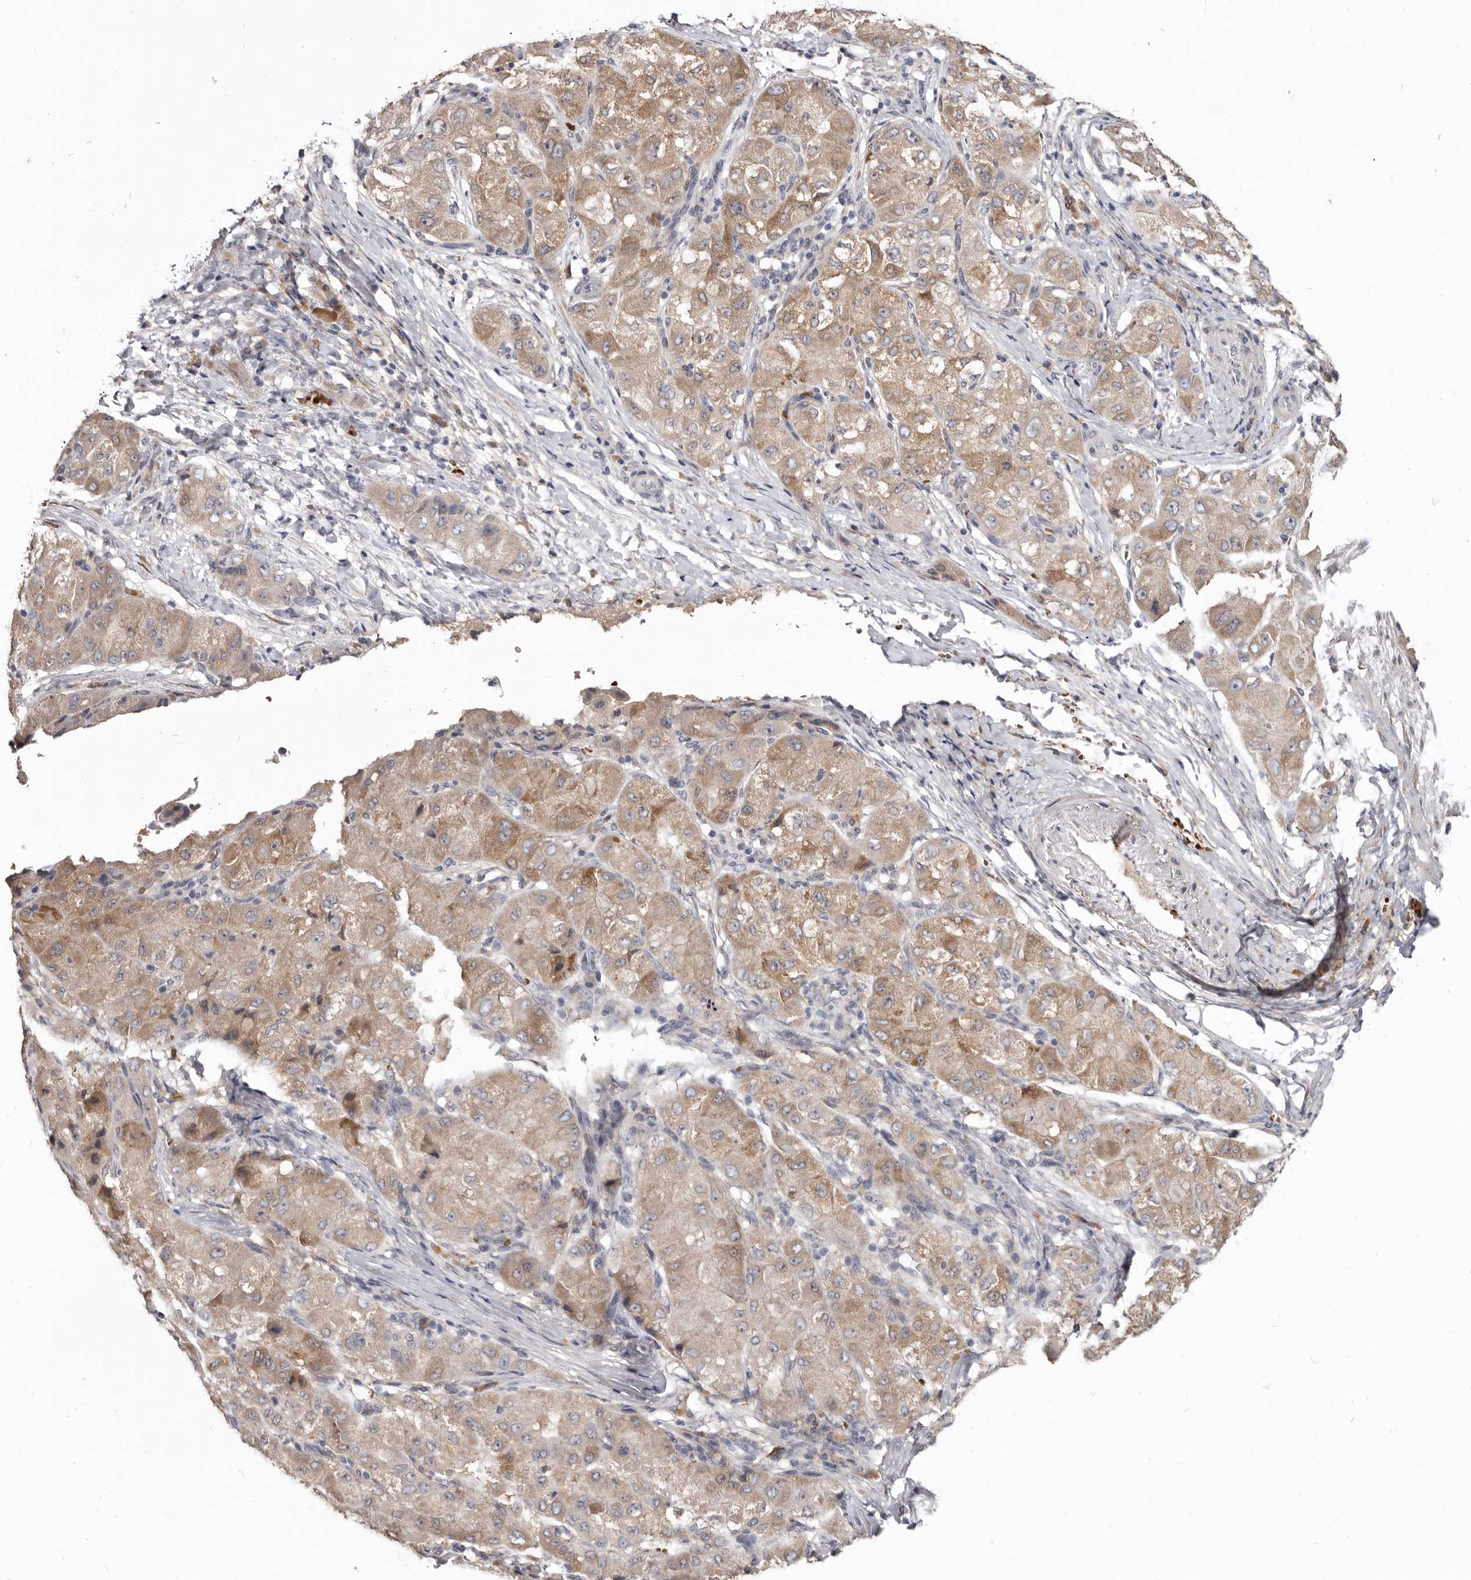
{"staining": {"intensity": "moderate", "quantity": ">75%", "location": "cytoplasmic/membranous"}, "tissue": "liver cancer", "cell_type": "Tumor cells", "image_type": "cancer", "snomed": [{"axis": "morphology", "description": "Carcinoma, Hepatocellular, NOS"}, {"axis": "topography", "description": "Liver"}], "caption": "Immunohistochemical staining of human hepatocellular carcinoma (liver) demonstrates medium levels of moderate cytoplasmic/membranous expression in approximately >75% of tumor cells.", "gene": "NENF", "patient": {"sex": "male", "age": 80}}